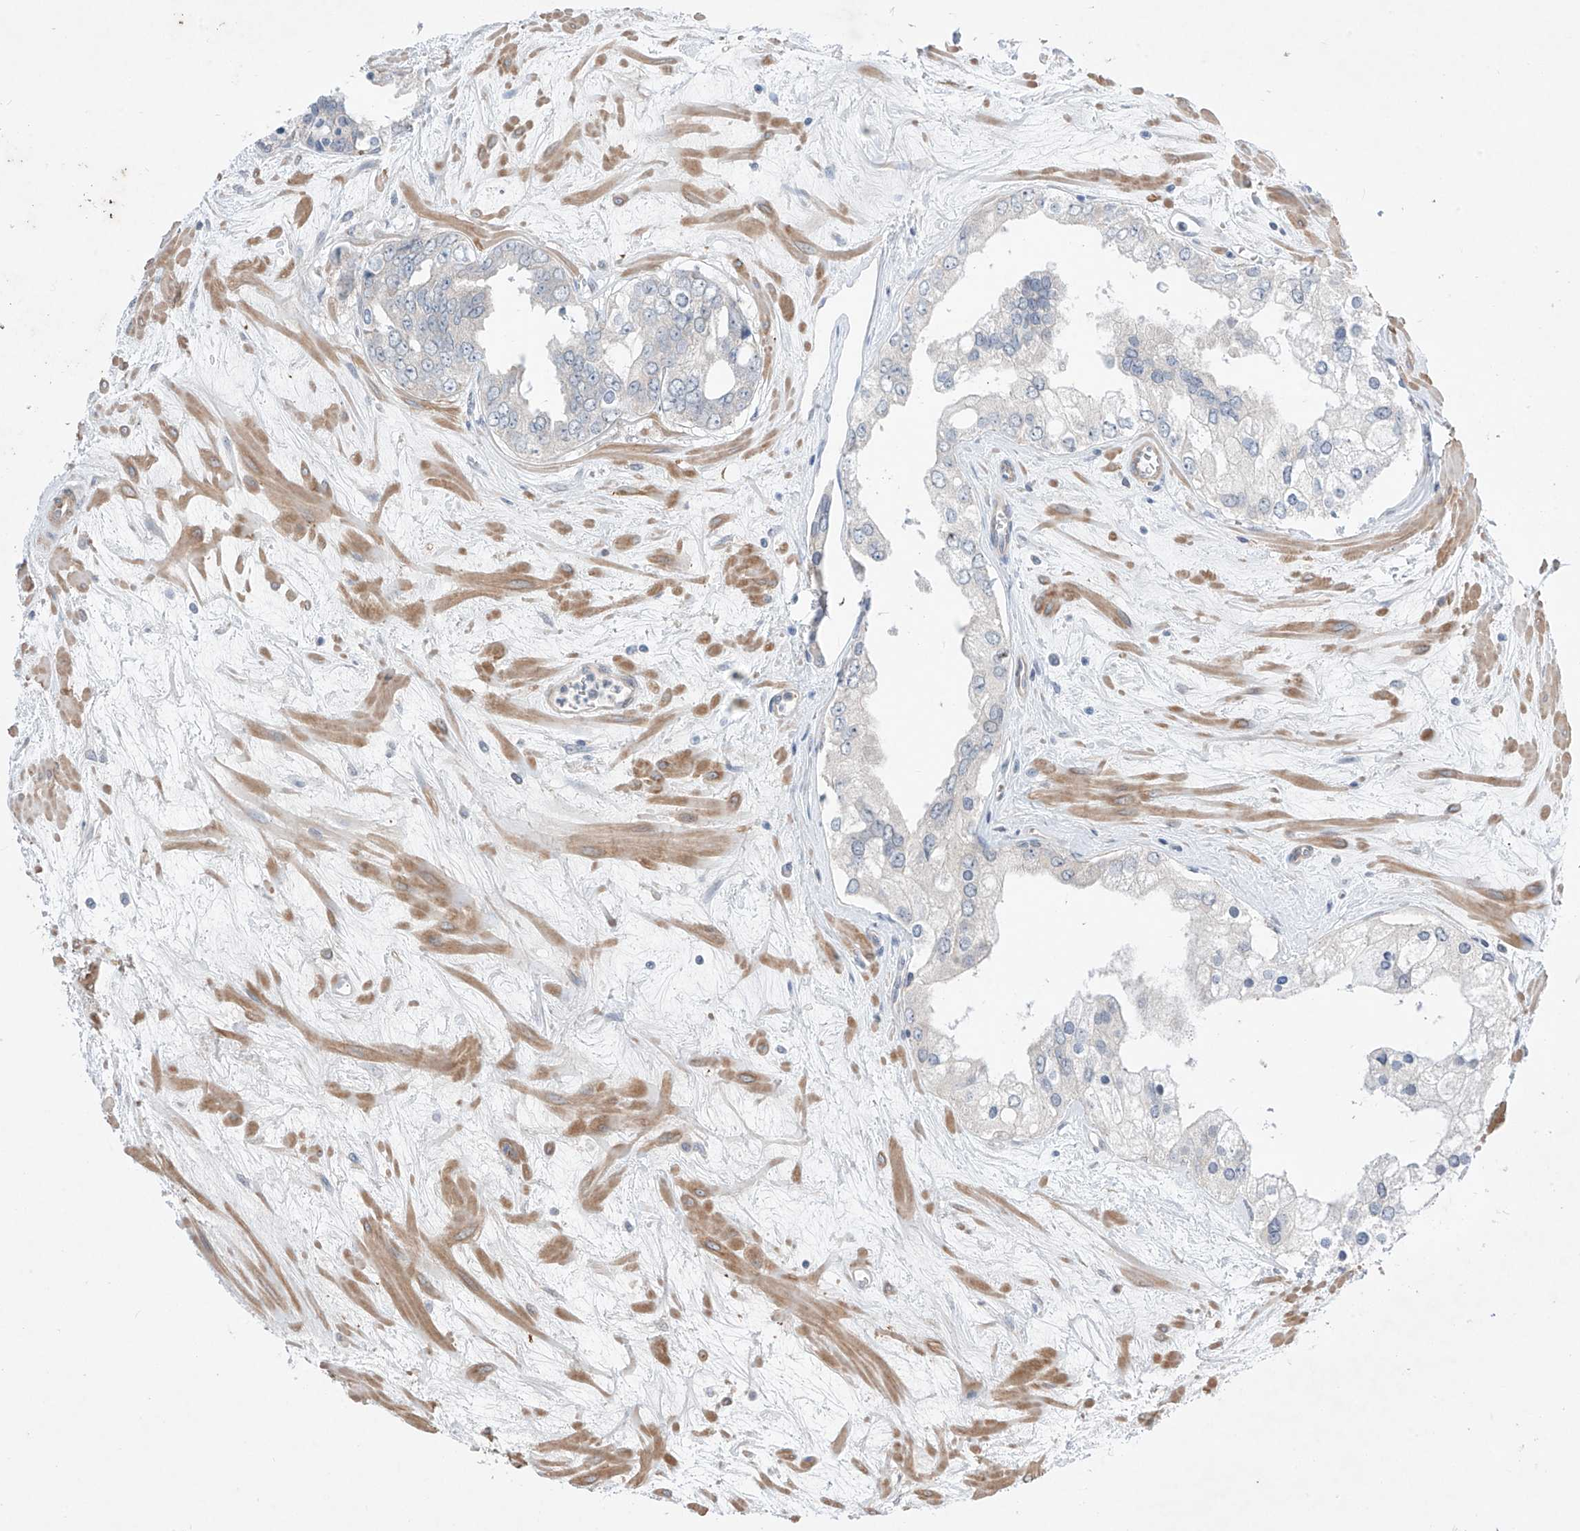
{"staining": {"intensity": "negative", "quantity": "none", "location": "none"}, "tissue": "prostate cancer", "cell_type": "Tumor cells", "image_type": "cancer", "snomed": [{"axis": "morphology", "description": "Adenocarcinoma, High grade"}, {"axis": "topography", "description": "Prostate"}], "caption": "This is an IHC photomicrograph of human prostate cancer (high-grade adenocarcinoma). There is no expression in tumor cells.", "gene": "ABLIM2", "patient": {"sex": "male", "age": 66}}